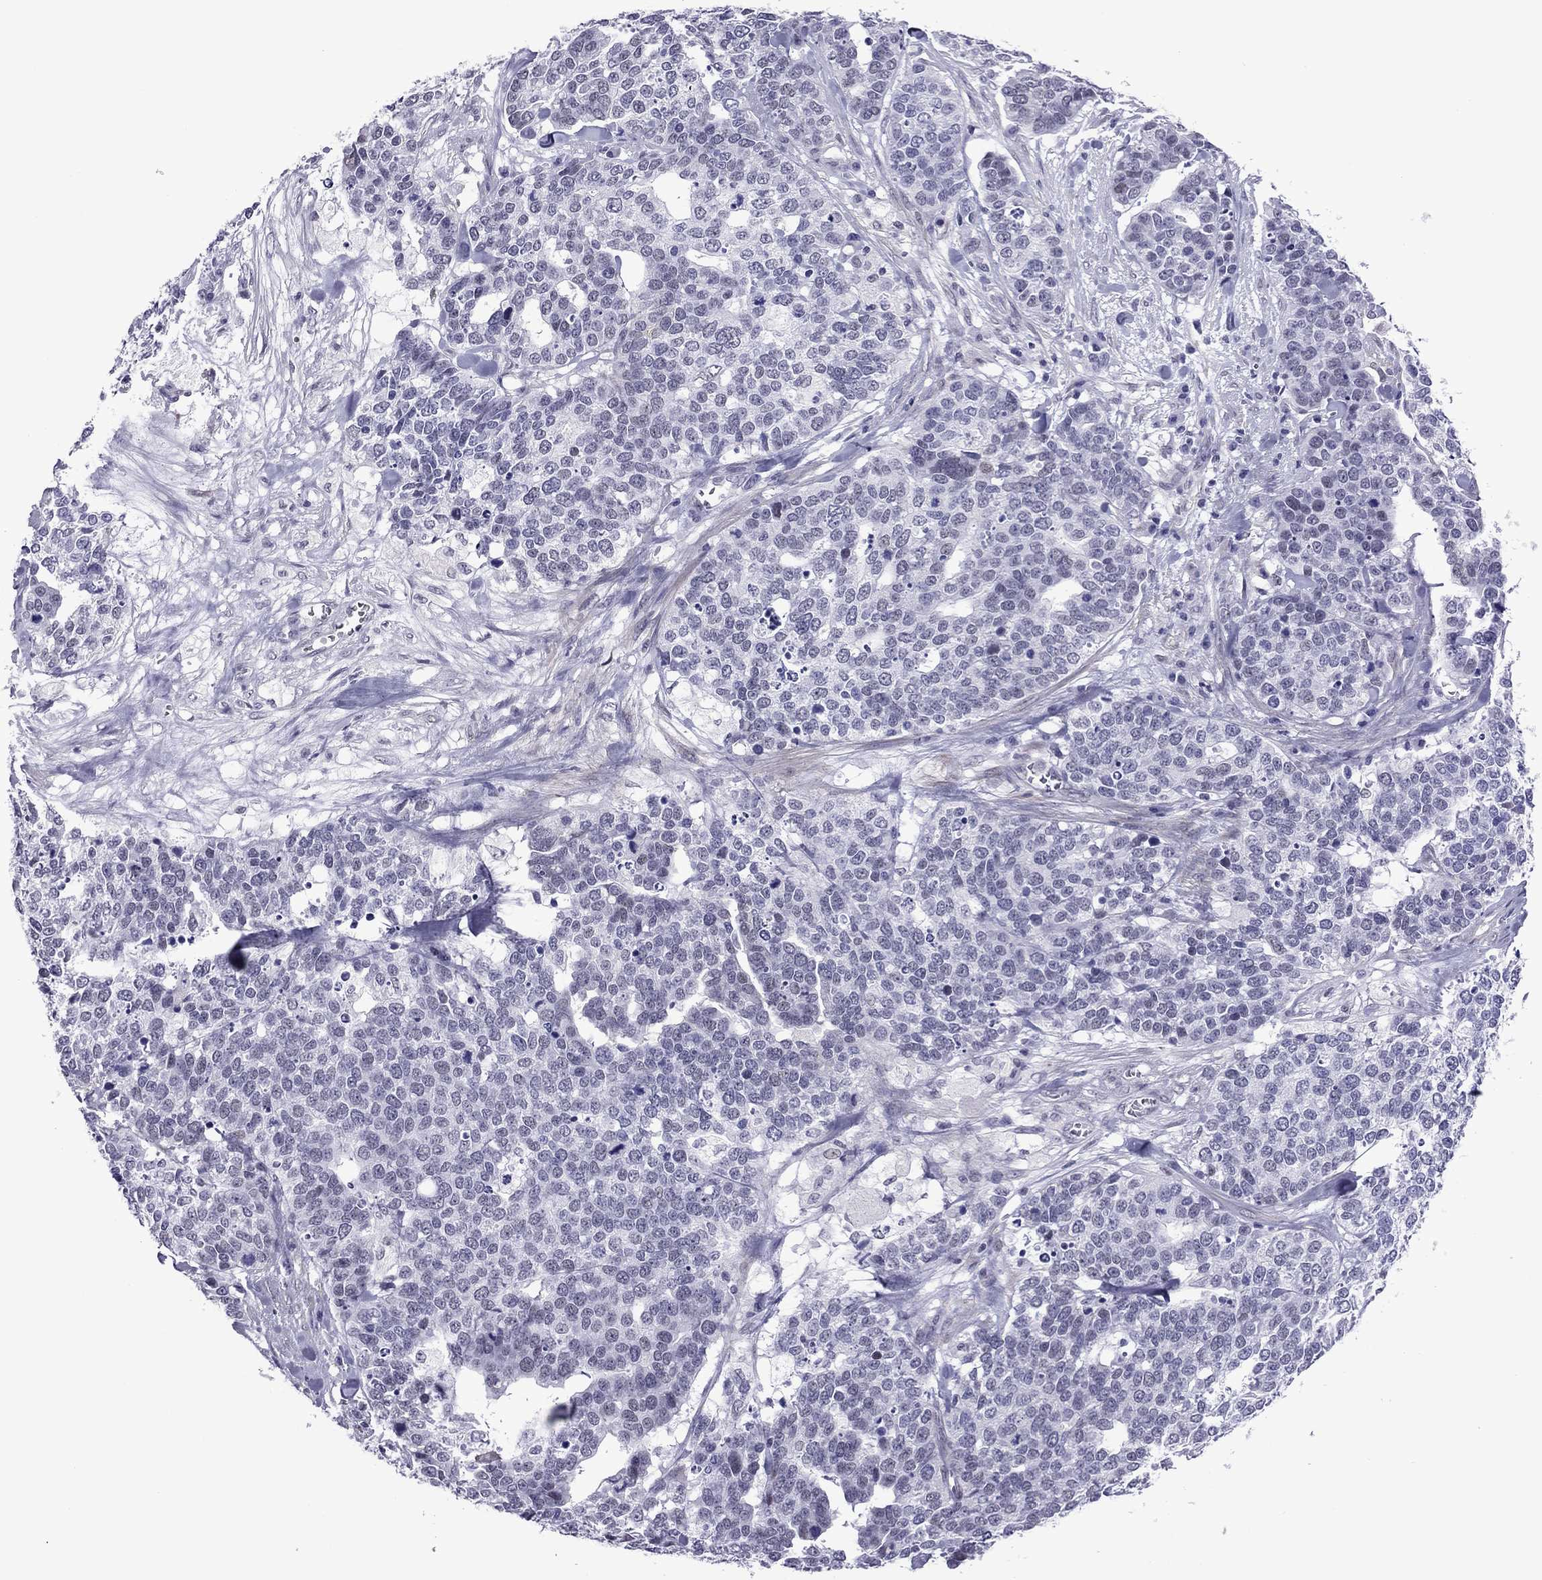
{"staining": {"intensity": "negative", "quantity": "none", "location": "none"}, "tissue": "ovarian cancer", "cell_type": "Tumor cells", "image_type": "cancer", "snomed": [{"axis": "morphology", "description": "Carcinoma, endometroid"}, {"axis": "topography", "description": "Ovary"}], "caption": "A photomicrograph of ovarian cancer (endometroid carcinoma) stained for a protein reveals no brown staining in tumor cells.", "gene": "ZNF646", "patient": {"sex": "female", "age": 65}}